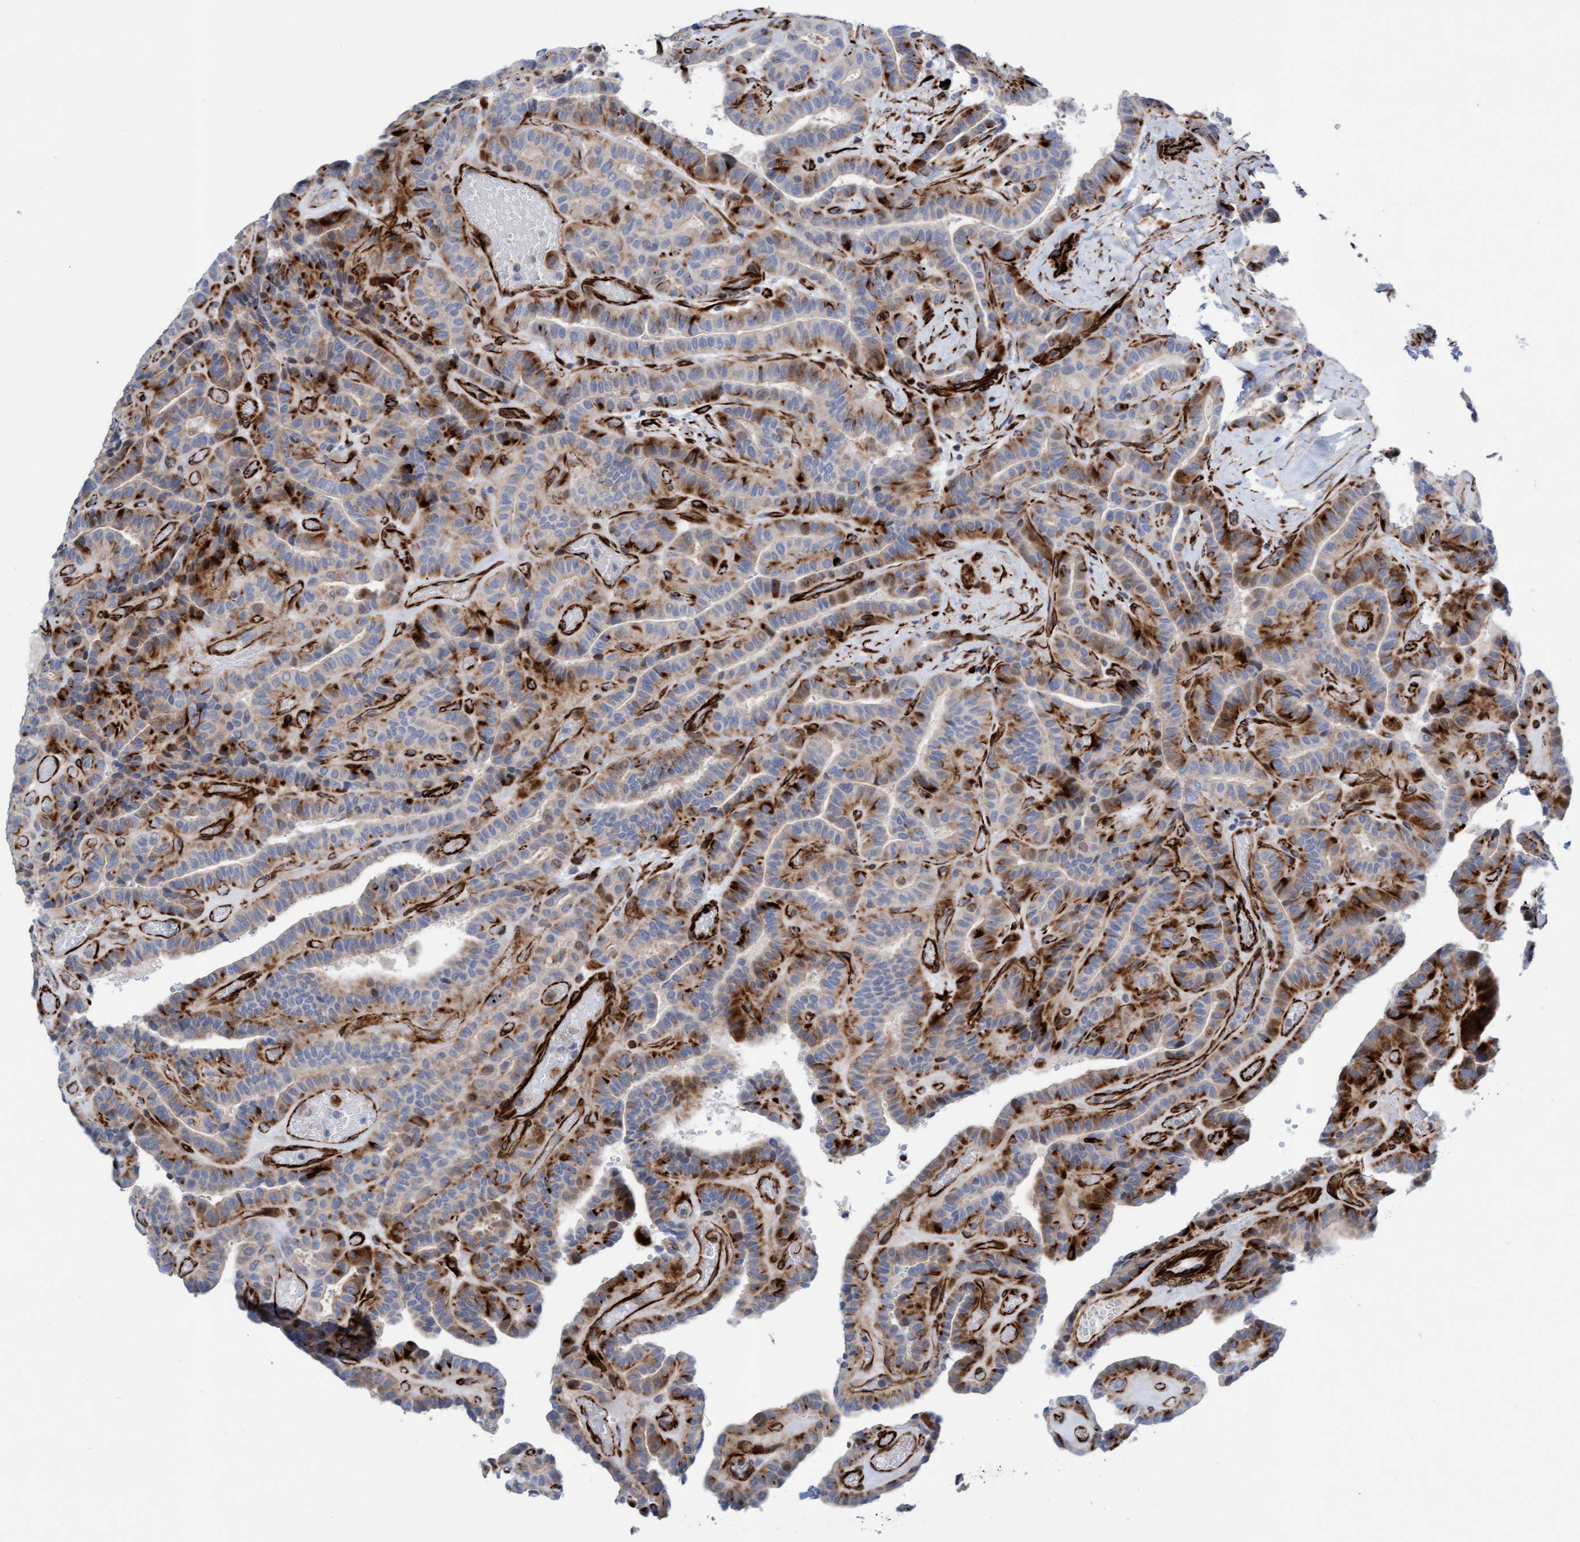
{"staining": {"intensity": "moderate", "quantity": "25%-75%", "location": "cytoplasmic/membranous"}, "tissue": "thyroid cancer", "cell_type": "Tumor cells", "image_type": "cancer", "snomed": [{"axis": "morphology", "description": "Papillary adenocarcinoma, NOS"}, {"axis": "topography", "description": "Thyroid gland"}], "caption": "Immunohistochemistry histopathology image of neoplastic tissue: papillary adenocarcinoma (thyroid) stained using IHC exhibits medium levels of moderate protein expression localized specifically in the cytoplasmic/membranous of tumor cells, appearing as a cytoplasmic/membranous brown color.", "gene": "POLG2", "patient": {"sex": "male", "age": 77}}